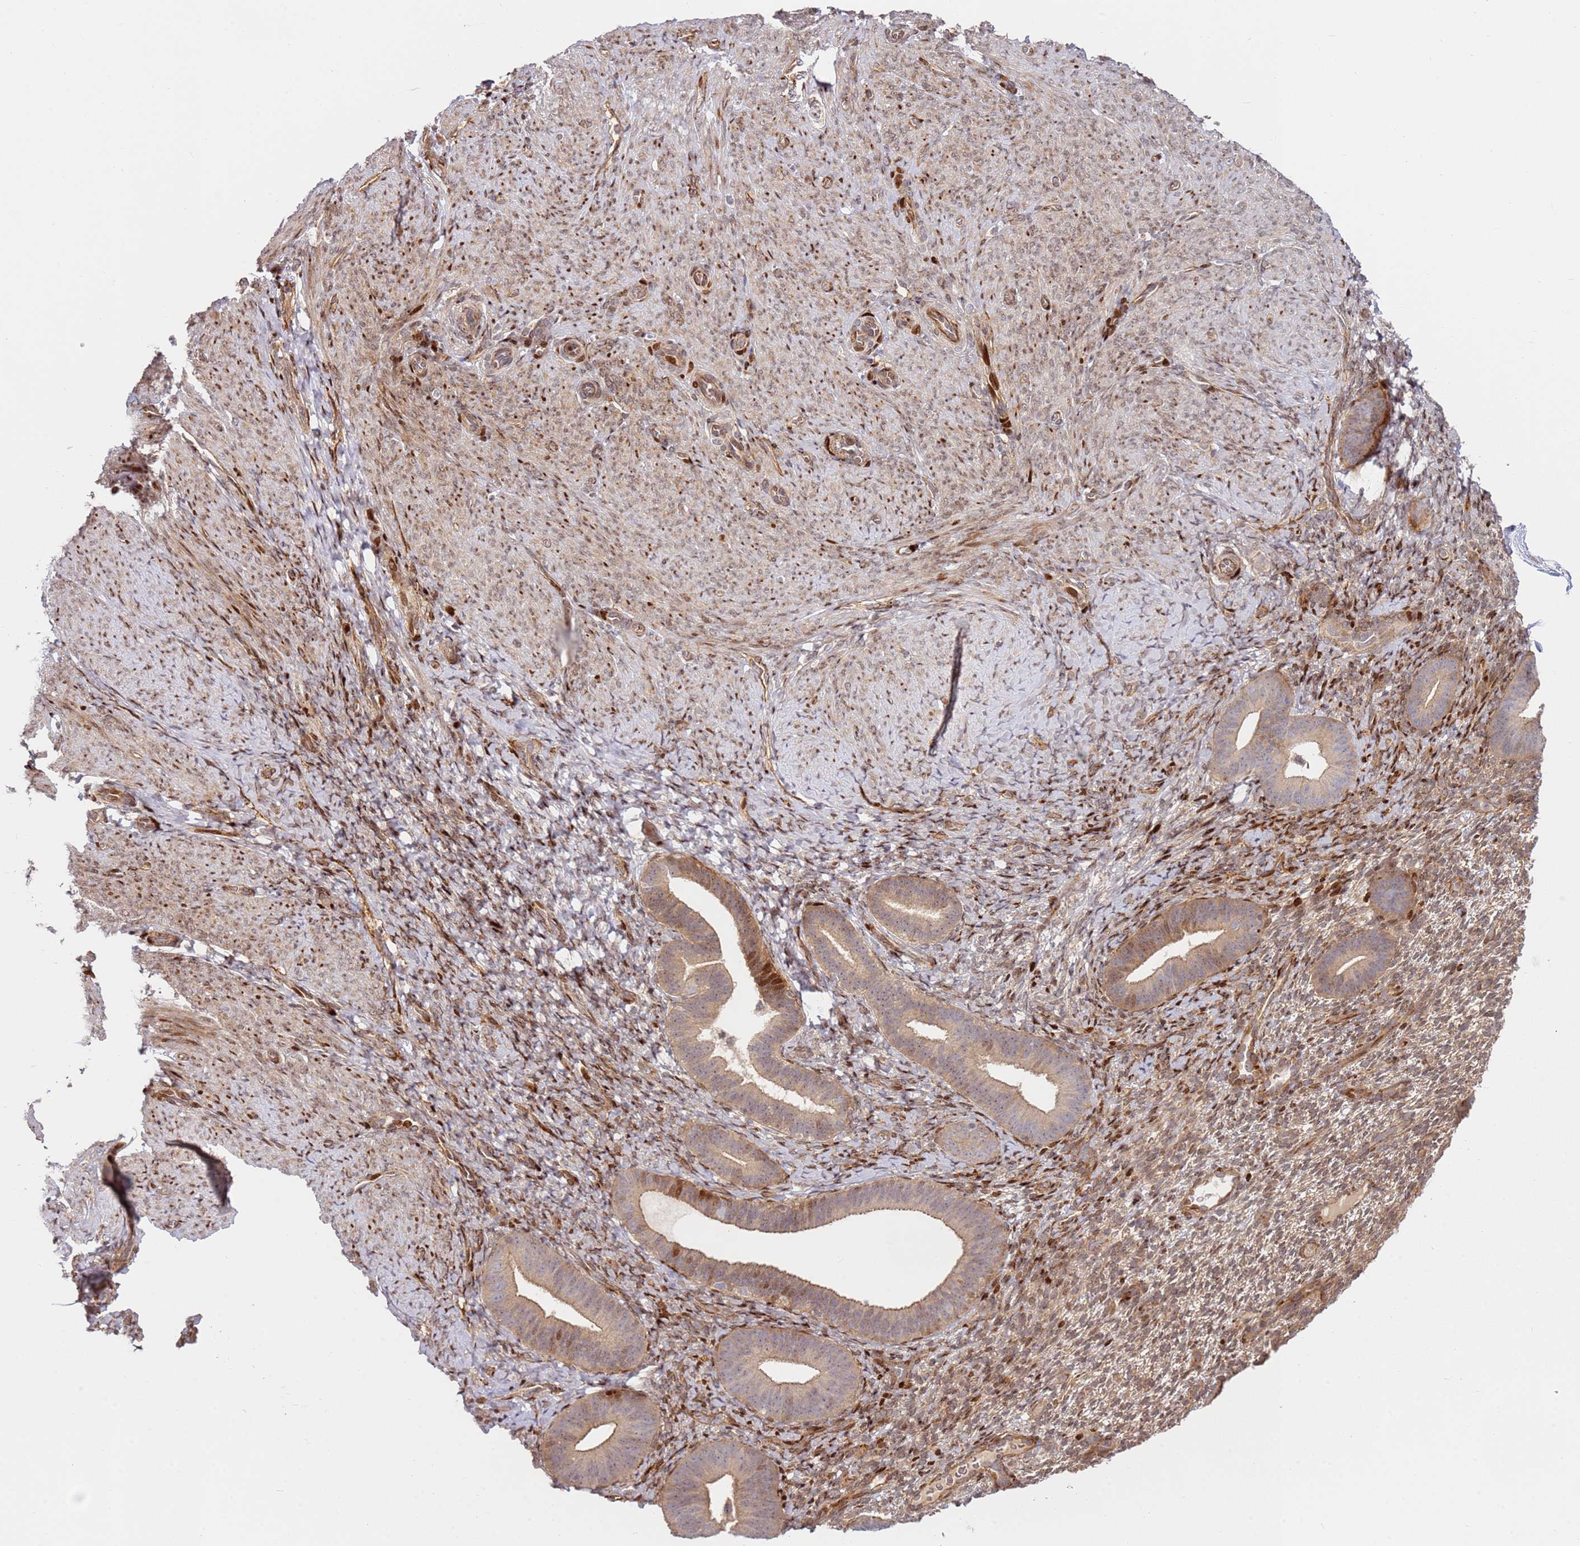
{"staining": {"intensity": "strong", "quantity": "25%-75%", "location": "cytoplasmic/membranous,nuclear"}, "tissue": "endometrium", "cell_type": "Cells in endometrial stroma", "image_type": "normal", "snomed": [{"axis": "morphology", "description": "Normal tissue, NOS"}, {"axis": "topography", "description": "Endometrium"}], "caption": "Endometrium stained for a protein demonstrates strong cytoplasmic/membranous,nuclear positivity in cells in endometrial stroma. (DAB IHC with brightfield microscopy, high magnification).", "gene": "TMEM233", "patient": {"sex": "female", "age": 65}}